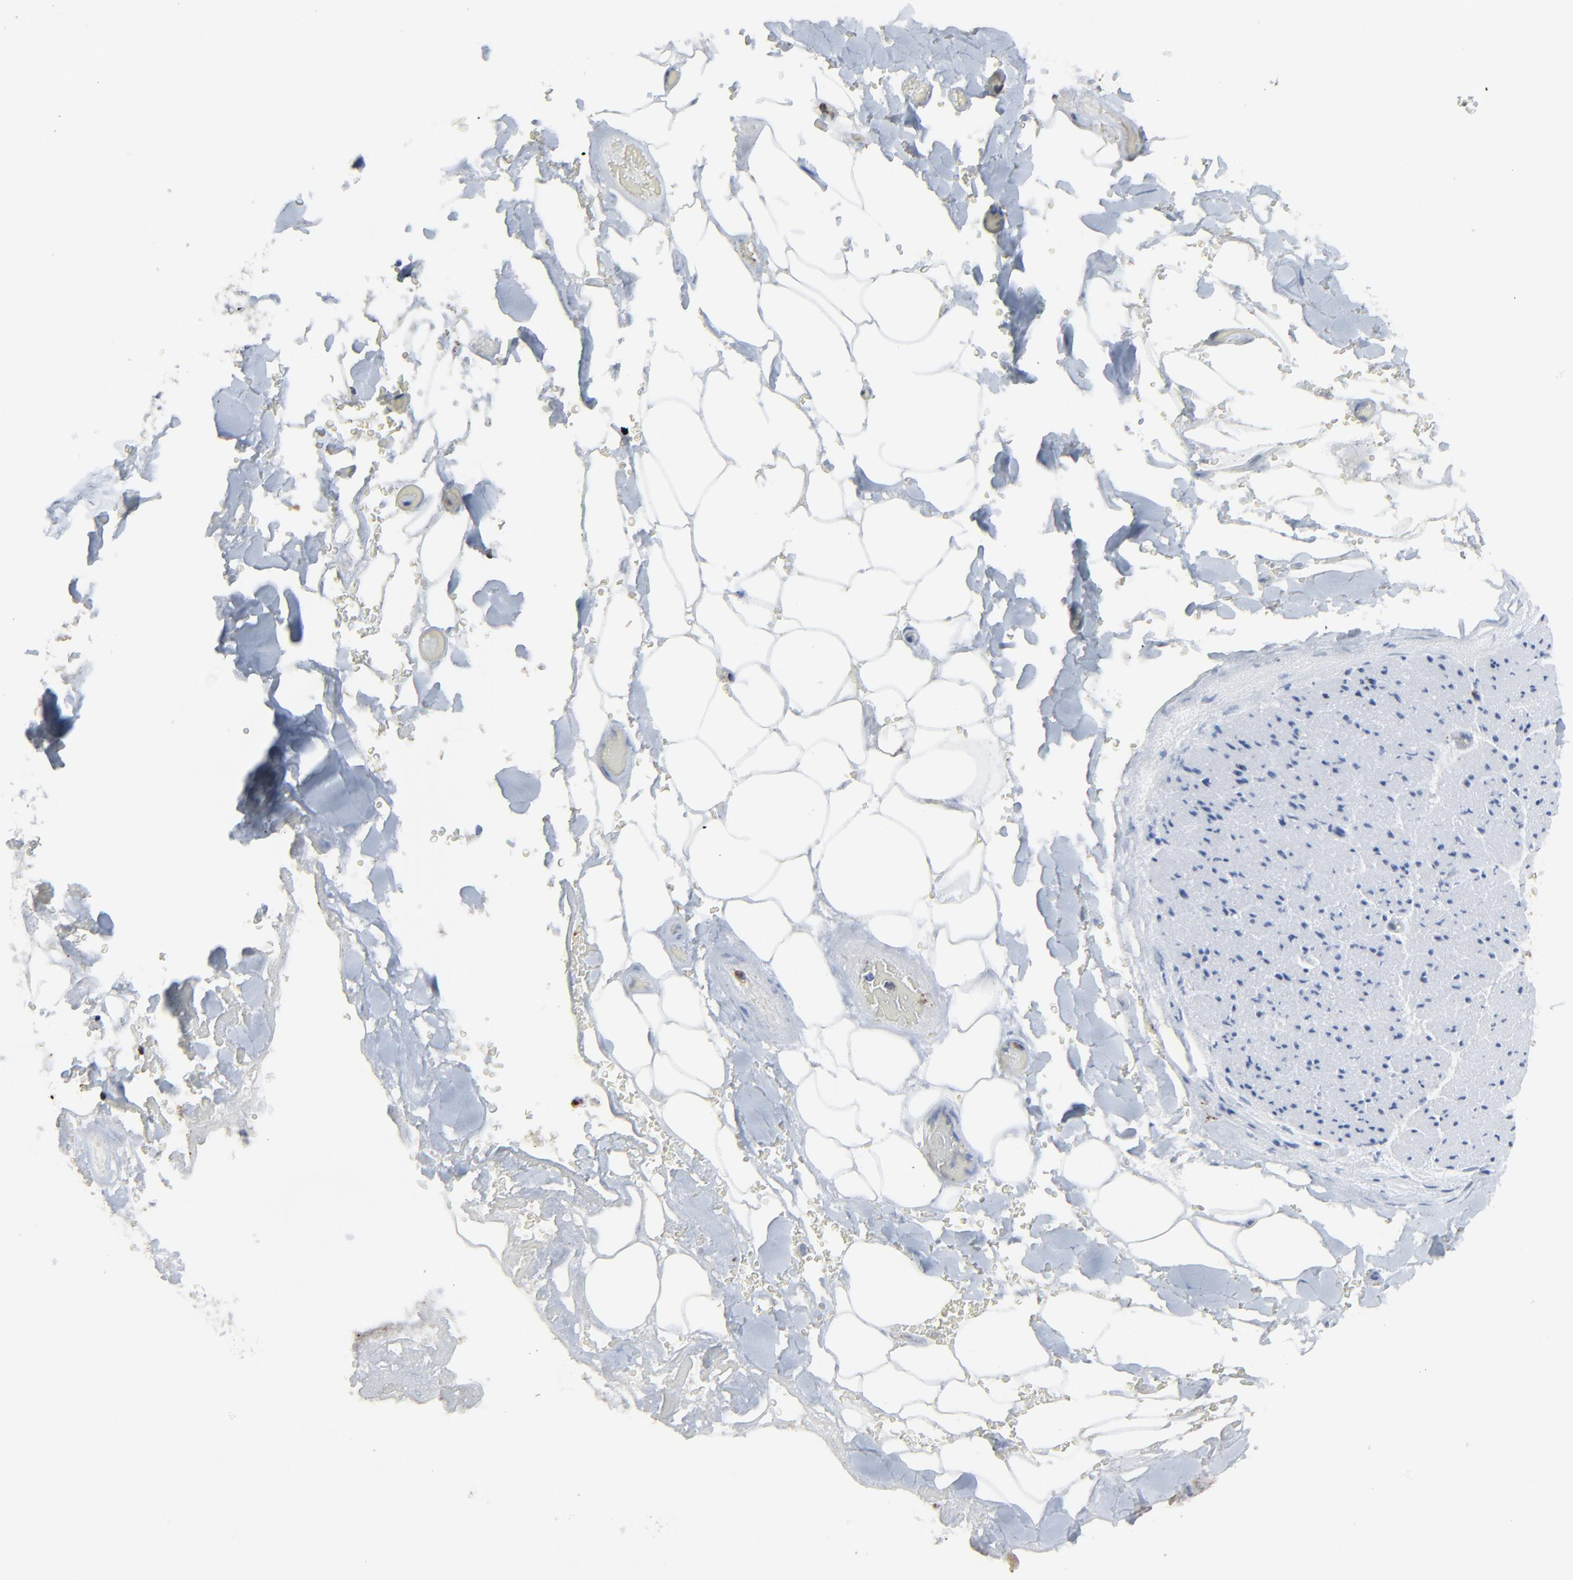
{"staining": {"intensity": "negative", "quantity": "none", "location": "none"}, "tissue": "adipose tissue", "cell_type": "Adipocytes", "image_type": "normal", "snomed": [{"axis": "morphology", "description": "Normal tissue, NOS"}, {"axis": "morphology", "description": "Cholangiocarcinoma"}, {"axis": "topography", "description": "Liver"}, {"axis": "topography", "description": "Peripheral nerve tissue"}], "caption": "Photomicrograph shows no protein staining in adipocytes of unremarkable adipose tissue.", "gene": "BIRC3", "patient": {"sex": "male", "age": 50}}